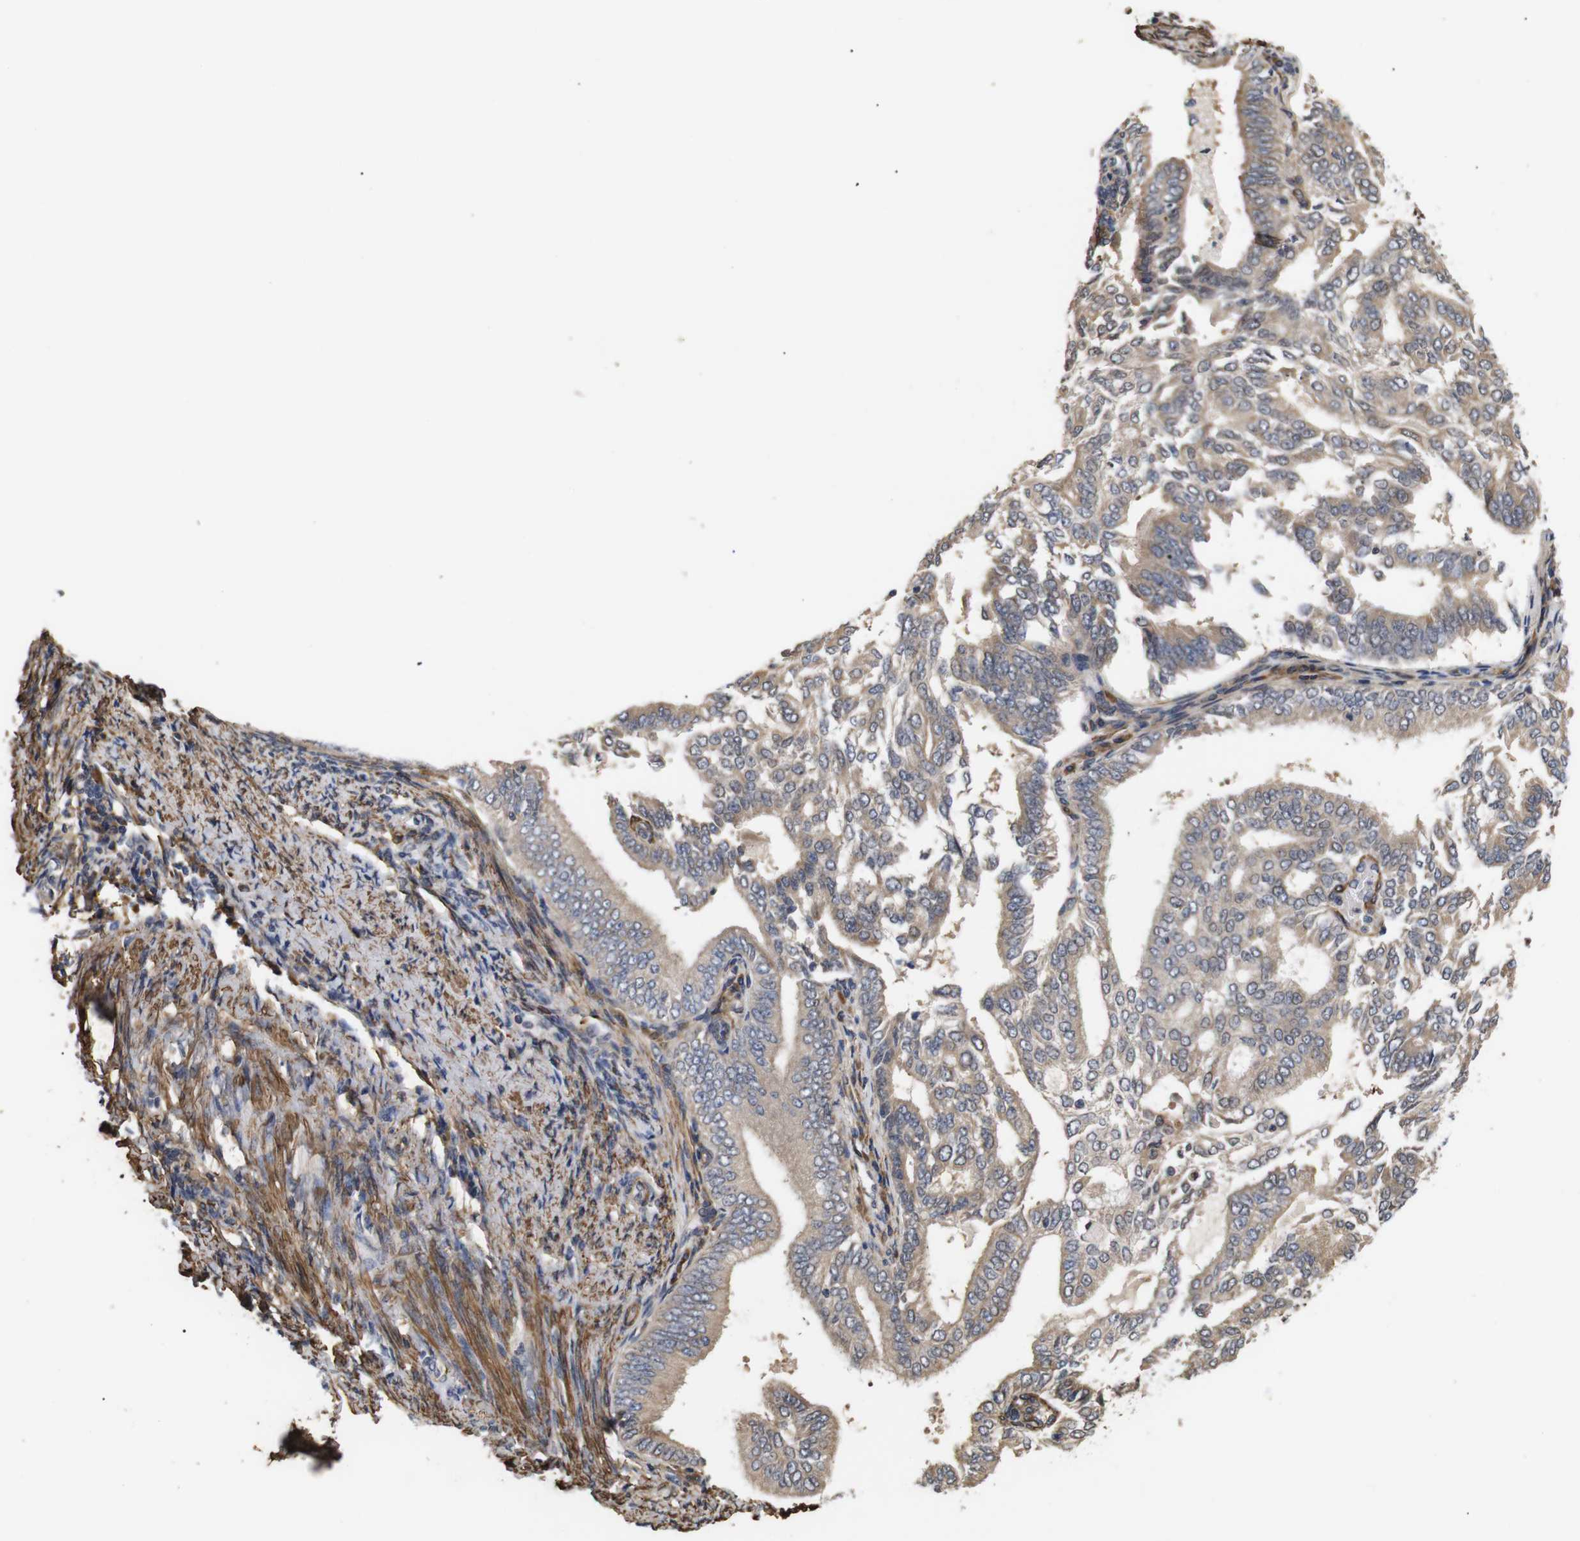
{"staining": {"intensity": "weak", "quantity": ">75%", "location": "cytoplasmic/membranous"}, "tissue": "endometrial cancer", "cell_type": "Tumor cells", "image_type": "cancer", "snomed": [{"axis": "morphology", "description": "Adenocarcinoma, NOS"}, {"axis": "topography", "description": "Endometrium"}], "caption": "Protein staining exhibits weak cytoplasmic/membranous positivity in approximately >75% of tumor cells in endometrial adenocarcinoma.", "gene": "PDLIM5", "patient": {"sex": "female", "age": 58}}